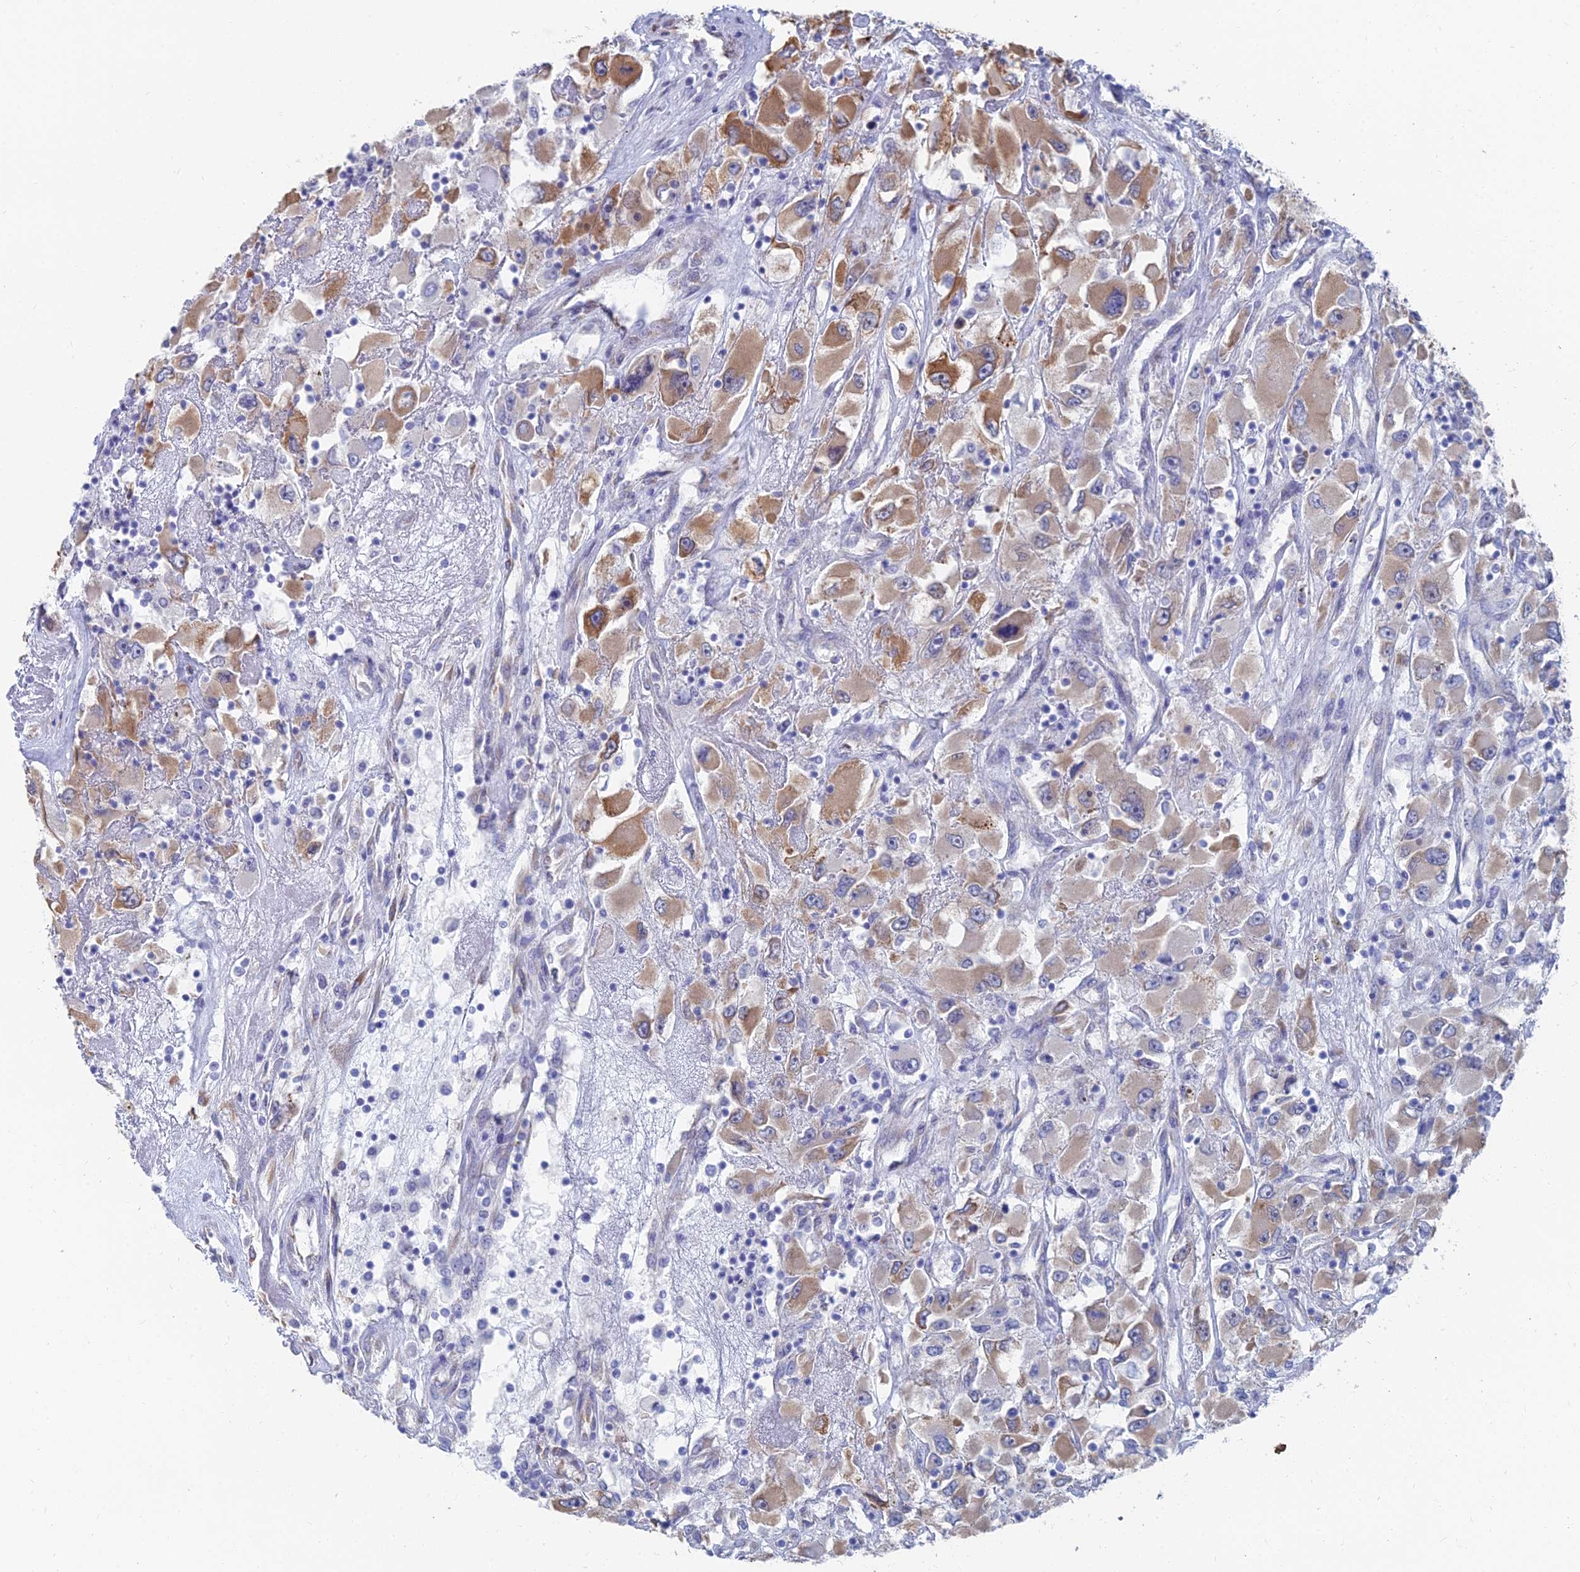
{"staining": {"intensity": "moderate", "quantity": "25%-75%", "location": "cytoplasmic/membranous"}, "tissue": "renal cancer", "cell_type": "Tumor cells", "image_type": "cancer", "snomed": [{"axis": "morphology", "description": "Adenocarcinoma, NOS"}, {"axis": "topography", "description": "Kidney"}], "caption": "Protein expression analysis of human renal cancer (adenocarcinoma) reveals moderate cytoplasmic/membranous positivity in approximately 25%-75% of tumor cells. (DAB IHC, brown staining for protein, blue staining for nuclei).", "gene": "TNNT3", "patient": {"sex": "female", "age": 52}}